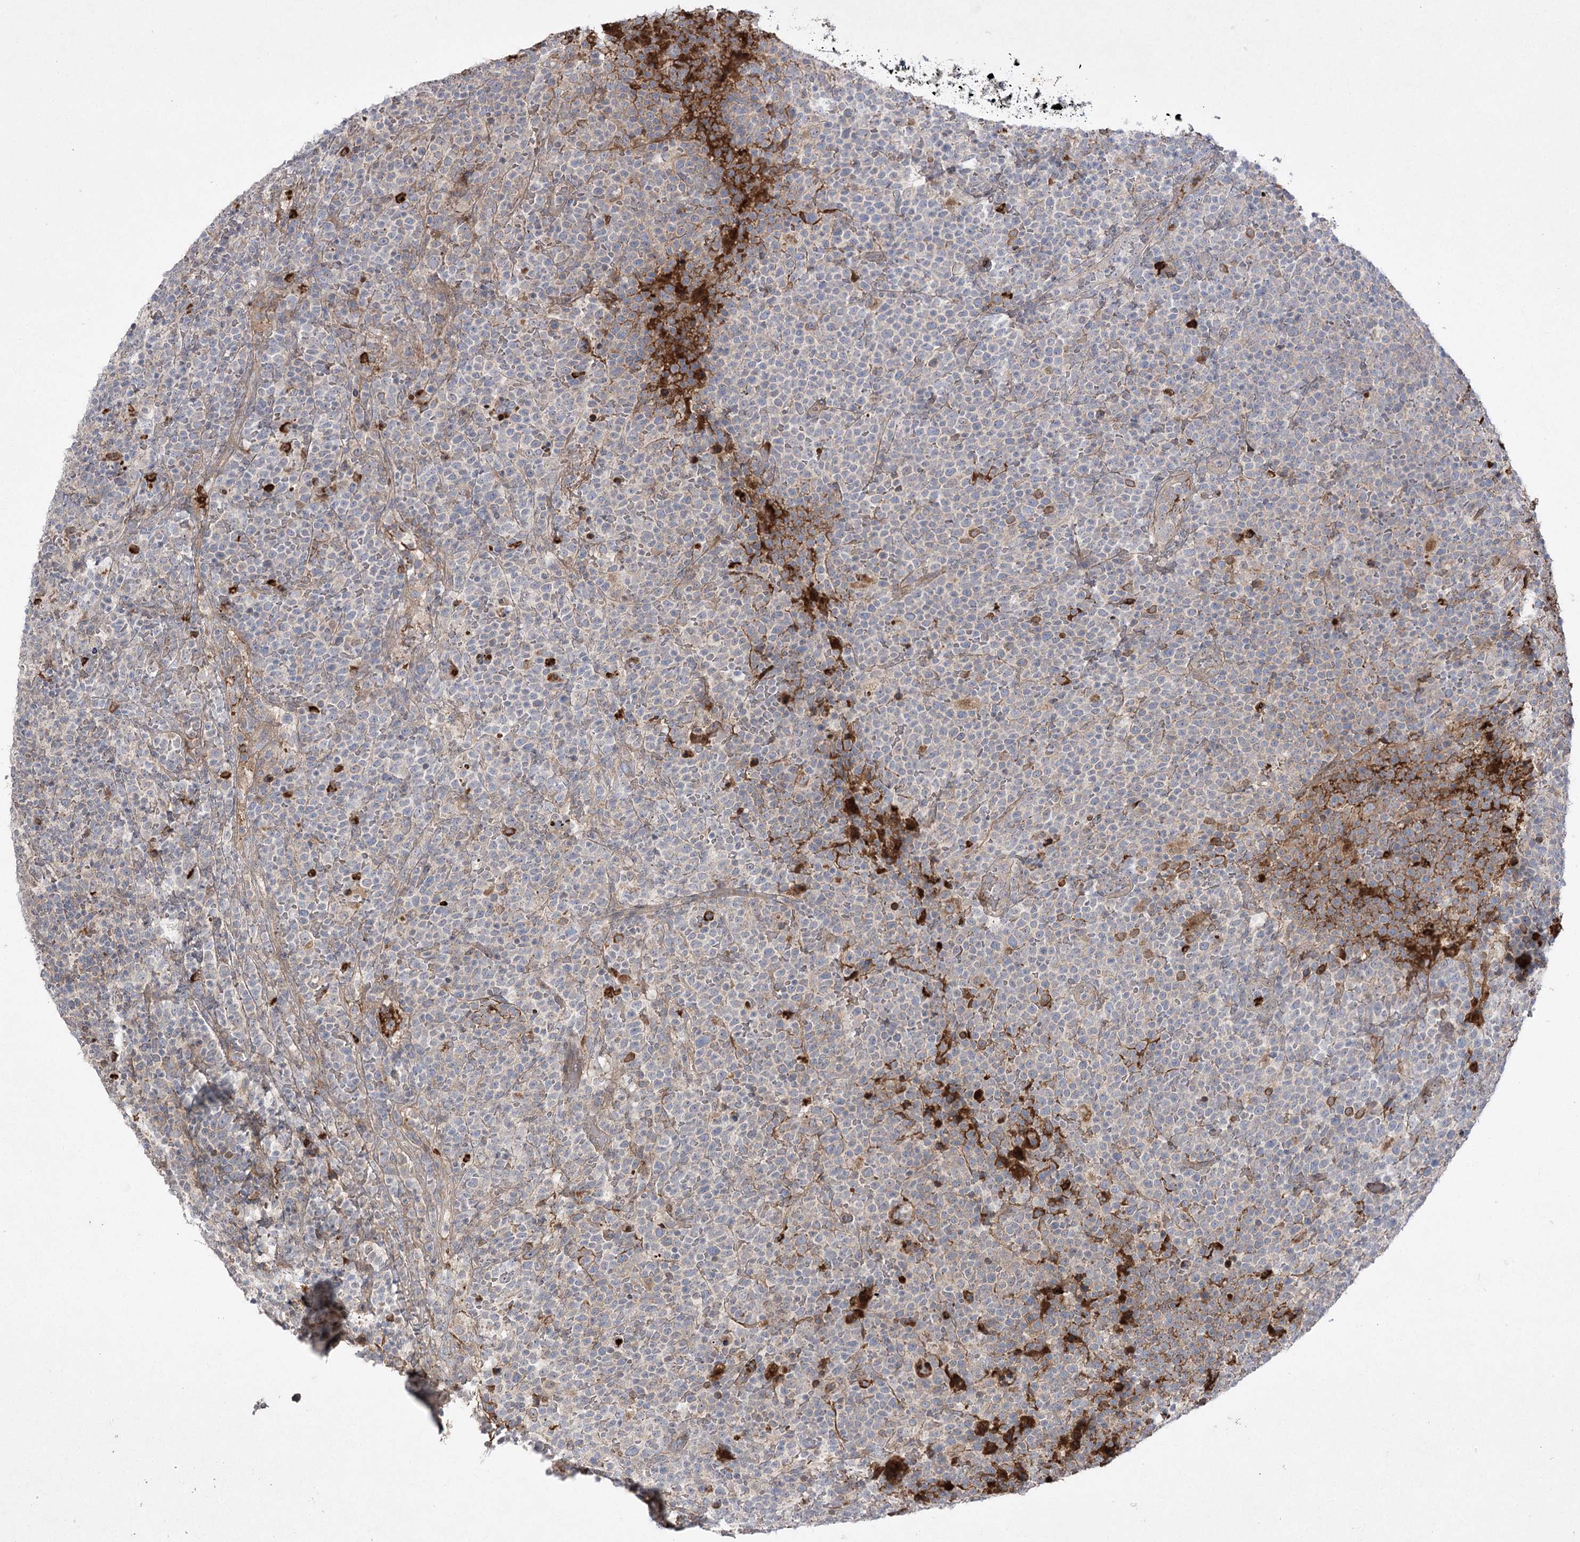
{"staining": {"intensity": "negative", "quantity": "none", "location": "none"}, "tissue": "lymphoma", "cell_type": "Tumor cells", "image_type": "cancer", "snomed": [{"axis": "morphology", "description": "Malignant lymphoma, non-Hodgkin's type, High grade"}, {"axis": "topography", "description": "Lymph node"}], "caption": "Histopathology image shows no significant protein positivity in tumor cells of malignant lymphoma, non-Hodgkin's type (high-grade). The staining was performed using DAB (3,3'-diaminobenzidine) to visualize the protein expression in brown, while the nuclei were stained in blue with hematoxylin (Magnification: 20x).", "gene": "PLEKHA5", "patient": {"sex": "male", "age": 61}}